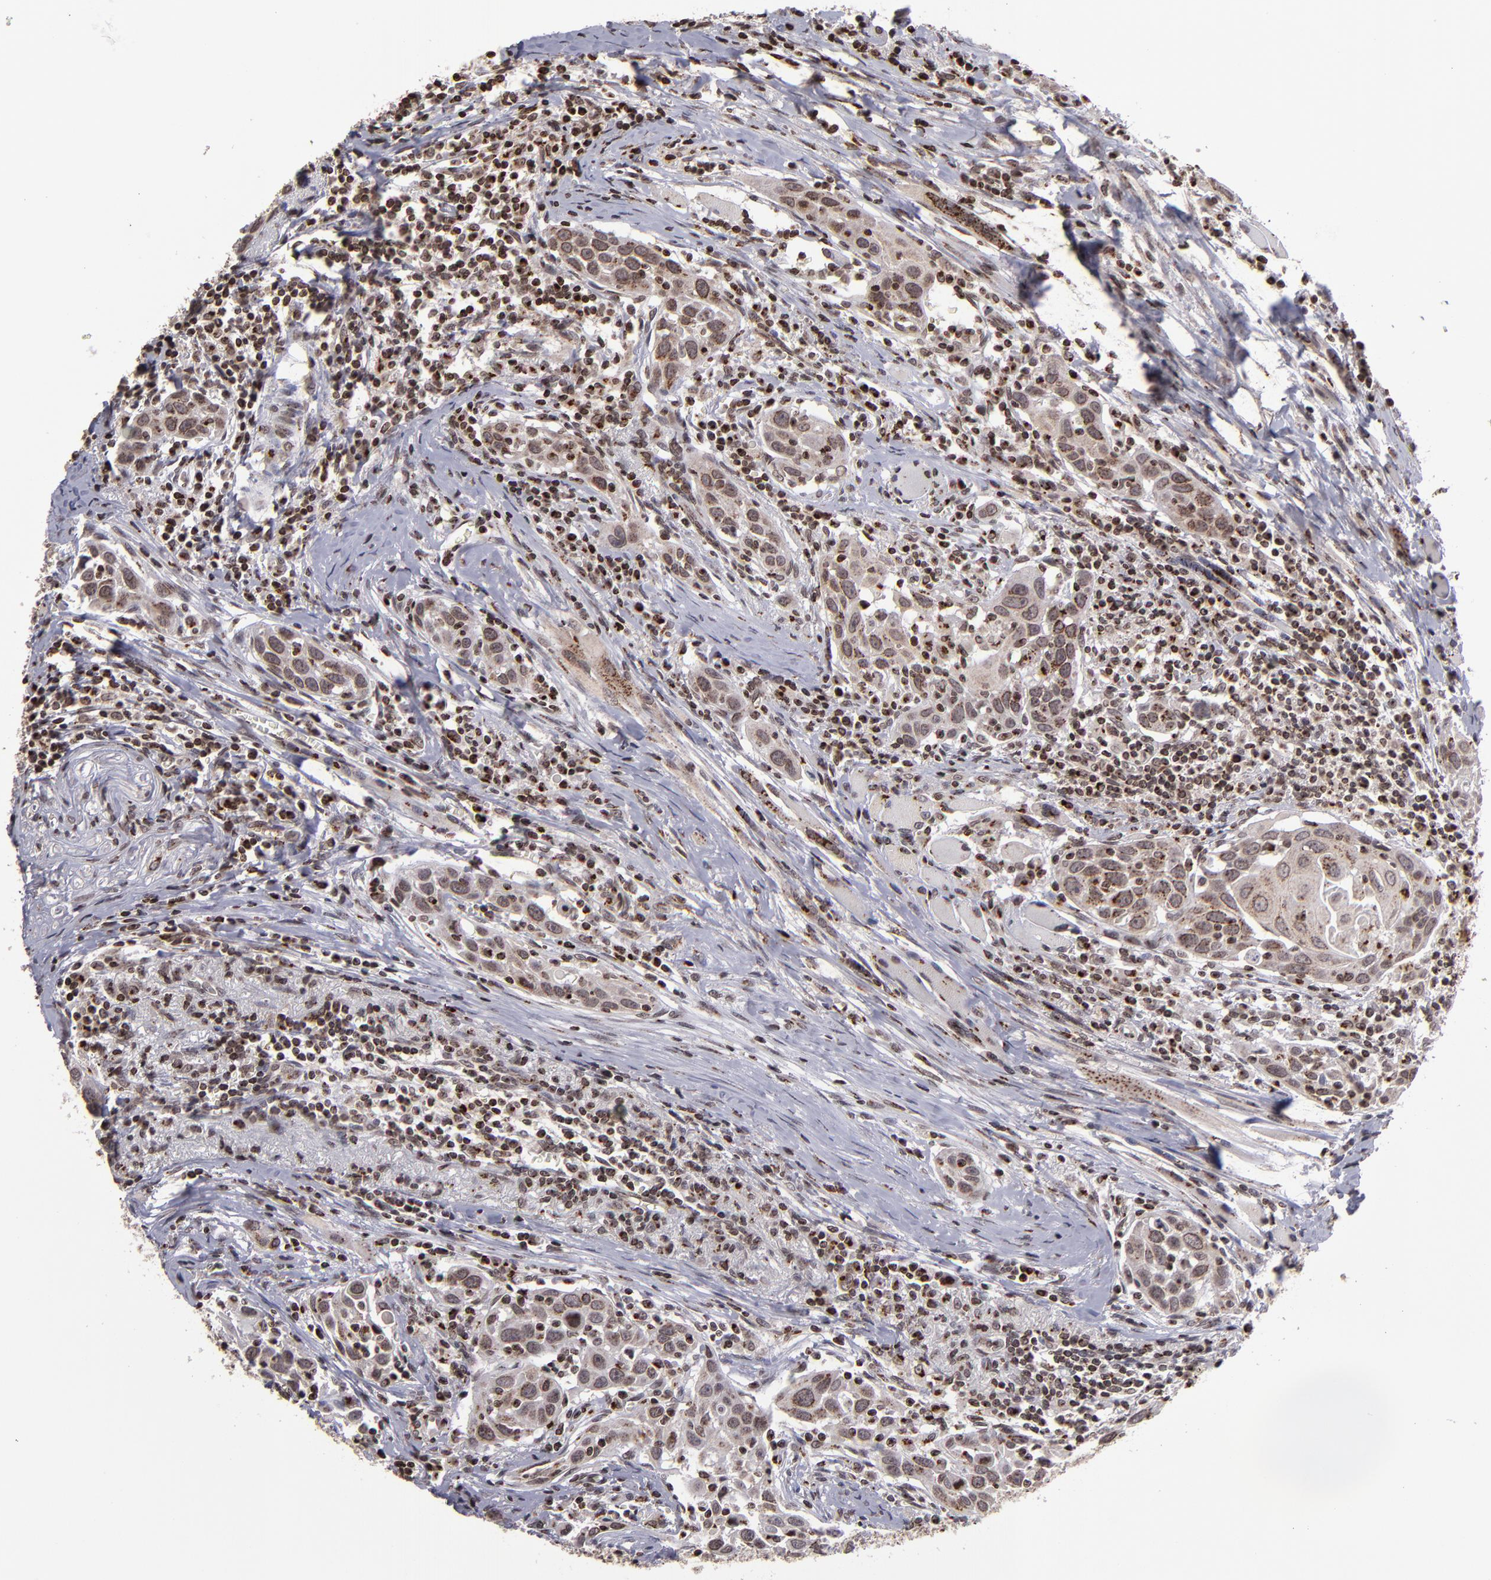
{"staining": {"intensity": "moderate", "quantity": ">75%", "location": "cytoplasmic/membranous,nuclear"}, "tissue": "head and neck cancer", "cell_type": "Tumor cells", "image_type": "cancer", "snomed": [{"axis": "morphology", "description": "Squamous cell carcinoma, NOS"}, {"axis": "topography", "description": "Oral tissue"}, {"axis": "topography", "description": "Head-Neck"}], "caption": "Human head and neck cancer stained with a protein marker demonstrates moderate staining in tumor cells.", "gene": "CSDC2", "patient": {"sex": "female", "age": 50}}